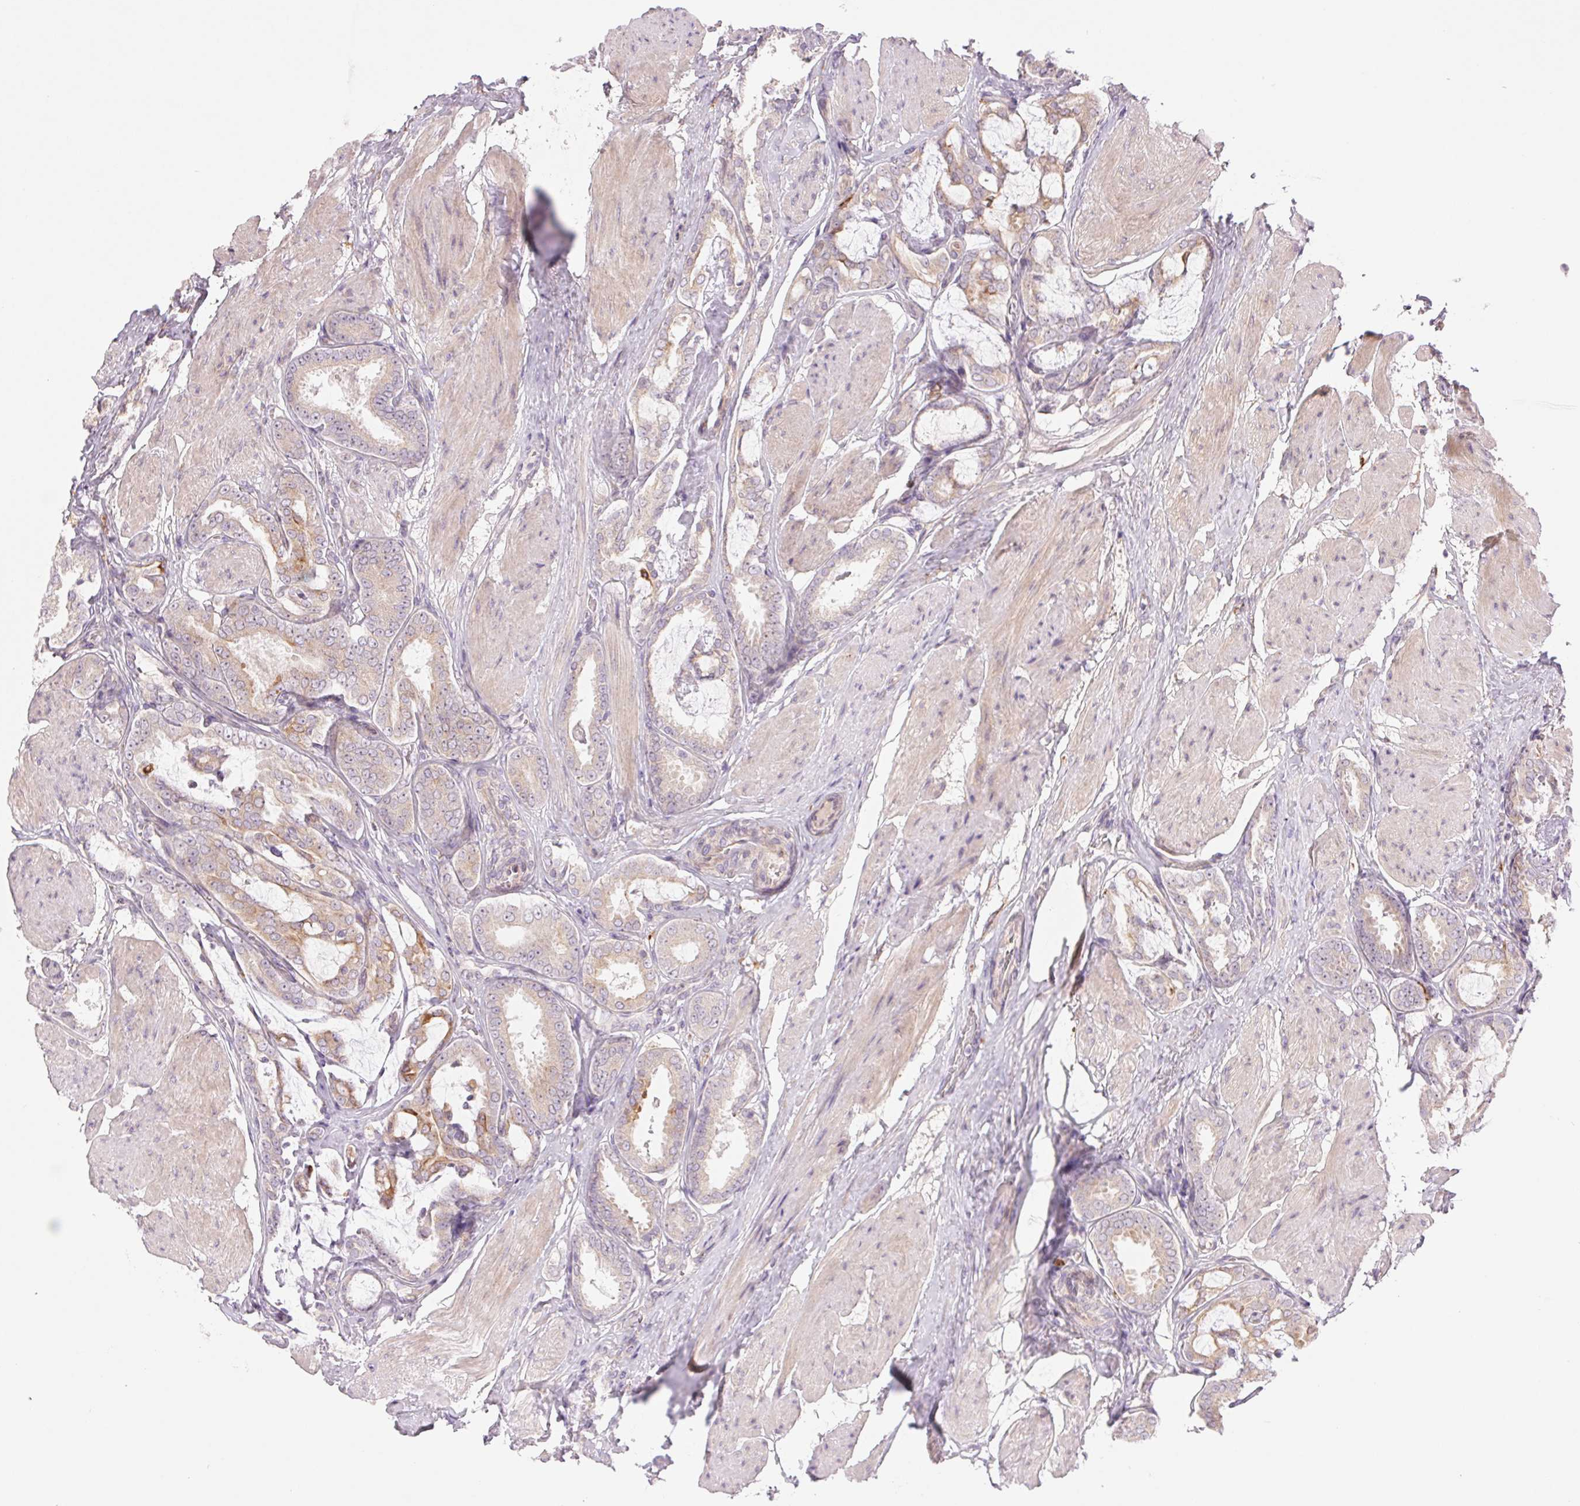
{"staining": {"intensity": "weak", "quantity": "<25%", "location": "cytoplasmic/membranous"}, "tissue": "prostate cancer", "cell_type": "Tumor cells", "image_type": "cancer", "snomed": [{"axis": "morphology", "description": "Adenocarcinoma, High grade"}, {"axis": "topography", "description": "Prostate"}], "caption": "High magnification brightfield microscopy of prostate high-grade adenocarcinoma stained with DAB (brown) and counterstained with hematoxylin (blue): tumor cells show no significant positivity.", "gene": "METTL17", "patient": {"sex": "male", "age": 63}}